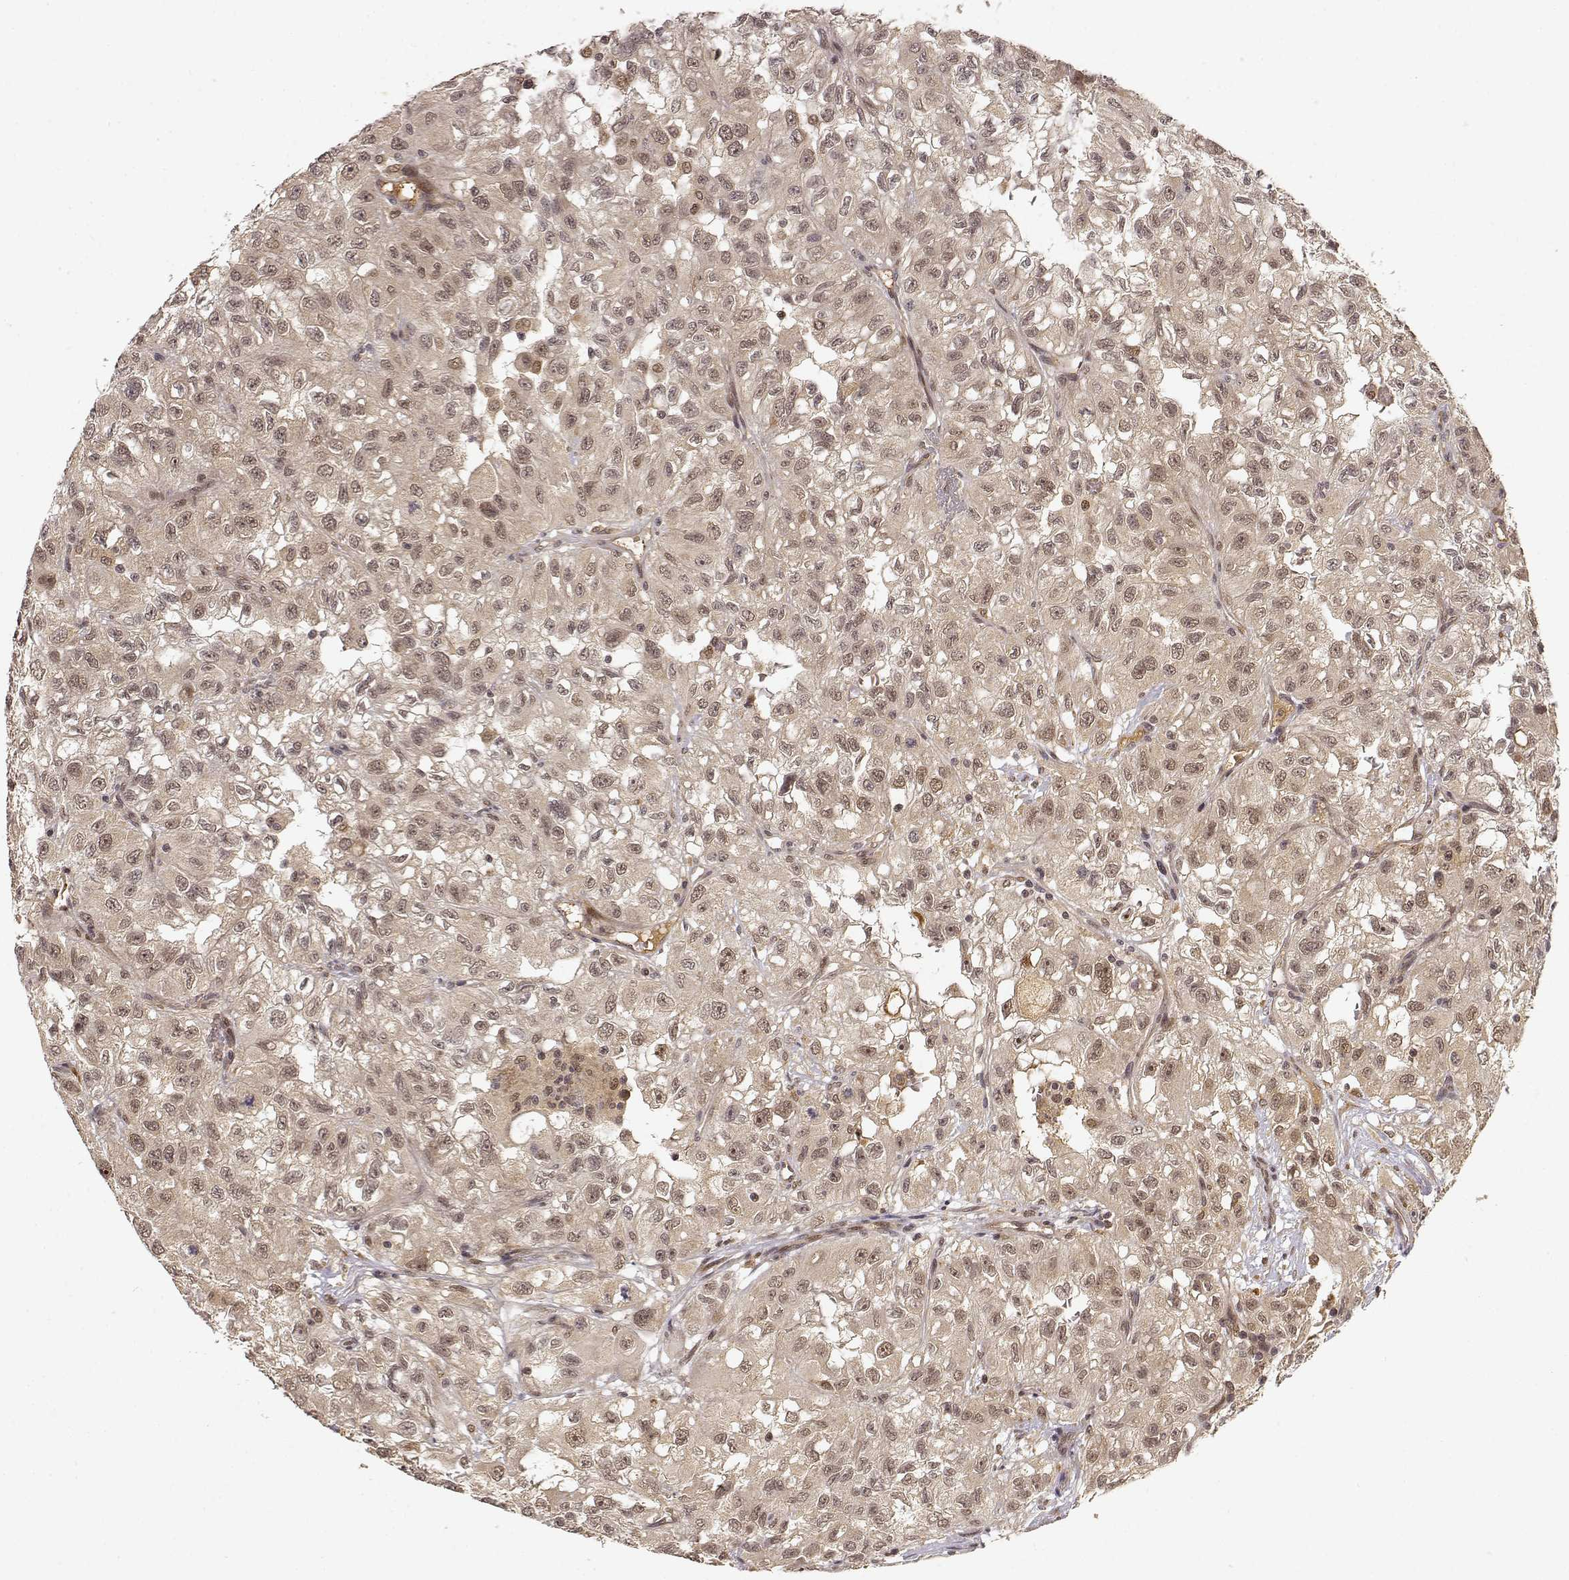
{"staining": {"intensity": "weak", "quantity": ">75%", "location": "cytoplasmic/membranous,nuclear"}, "tissue": "renal cancer", "cell_type": "Tumor cells", "image_type": "cancer", "snomed": [{"axis": "morphology", "description": "Adenocarcinoma, NOS"}, {"axis": "topography", "description": "Kidney"}], "caption": "IHC (DAB (3,3'-diaminobenzidine)) staining of renal cancer (adenocarcinoma) displays weak cytoplasmic/membranous and nuclear protein positivity in approximately >75% of tumor cells. (Brightfield microscopy of DAB IHC at high magnification).", "gene": "MAEA", "patient": {"sex": "male", "age": 64}}